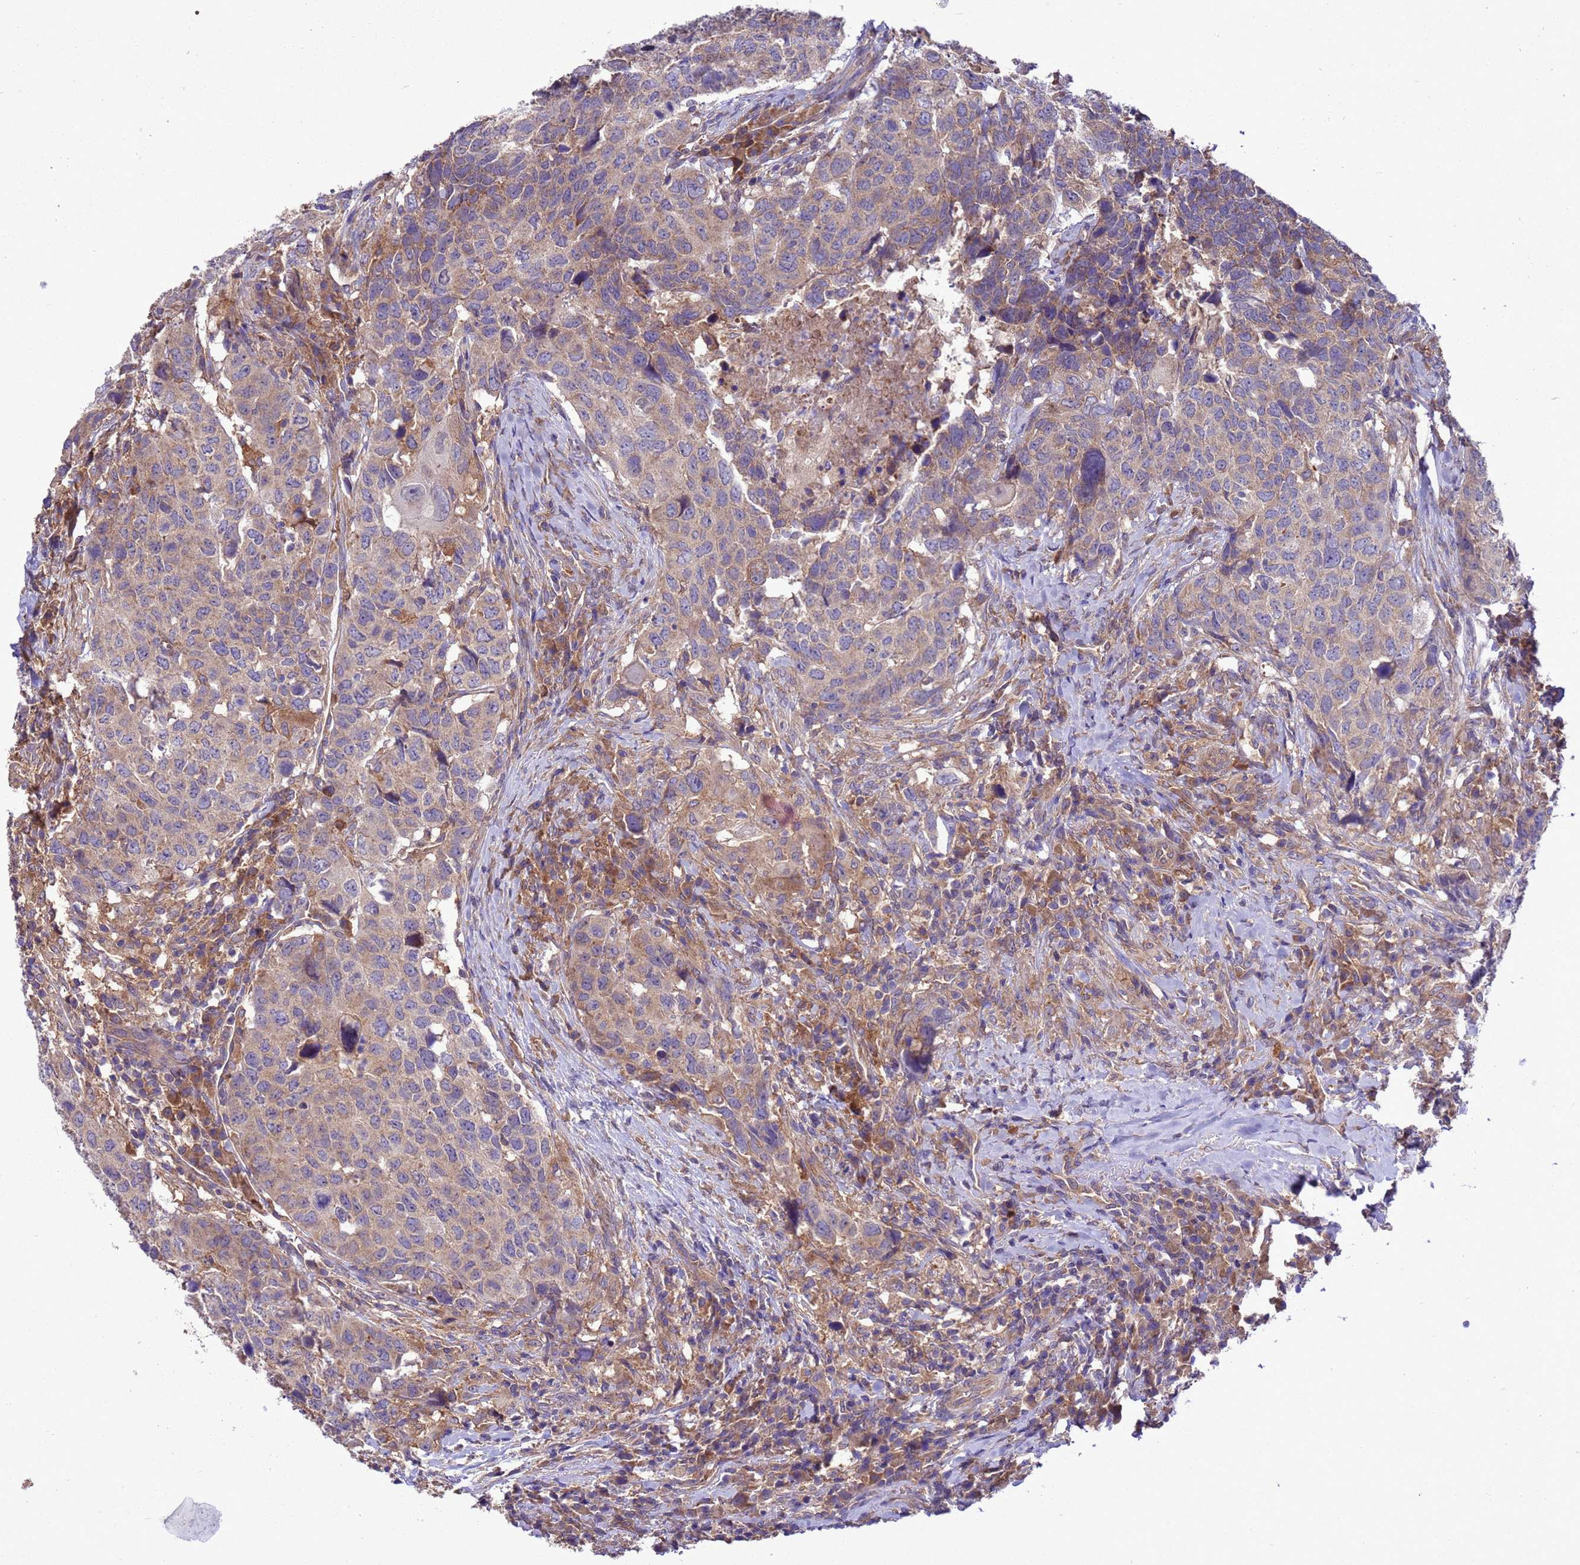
{"staining": {"intensity": "moderate", "quantity": "25%-75%", "location": "cytoplasmic/membranous"}, "tissue": "head and neck cancer", "cell_type": "Tumor cells", "image_type": "cancer", "snomed": [{"axis": "morphology", "description": "Squamous cell carcinoma, NOS"}, {"axis": "topography", "description": "Head-Neck"}], "caption": "IHC (DAB (3,3'-diaminobenzidine)) staining of human head and neck squamous cell carcinoma shows moderate cytoplasmic/membranous protein expression in about 25%-75% of tumor cells. Using DAB (brown) and hematoxylin (blue) stains, captured at high magnification using brightfield microscopy.", "gene": "ARHGAP12", "patient": {"sex": "male", "age": 66}}